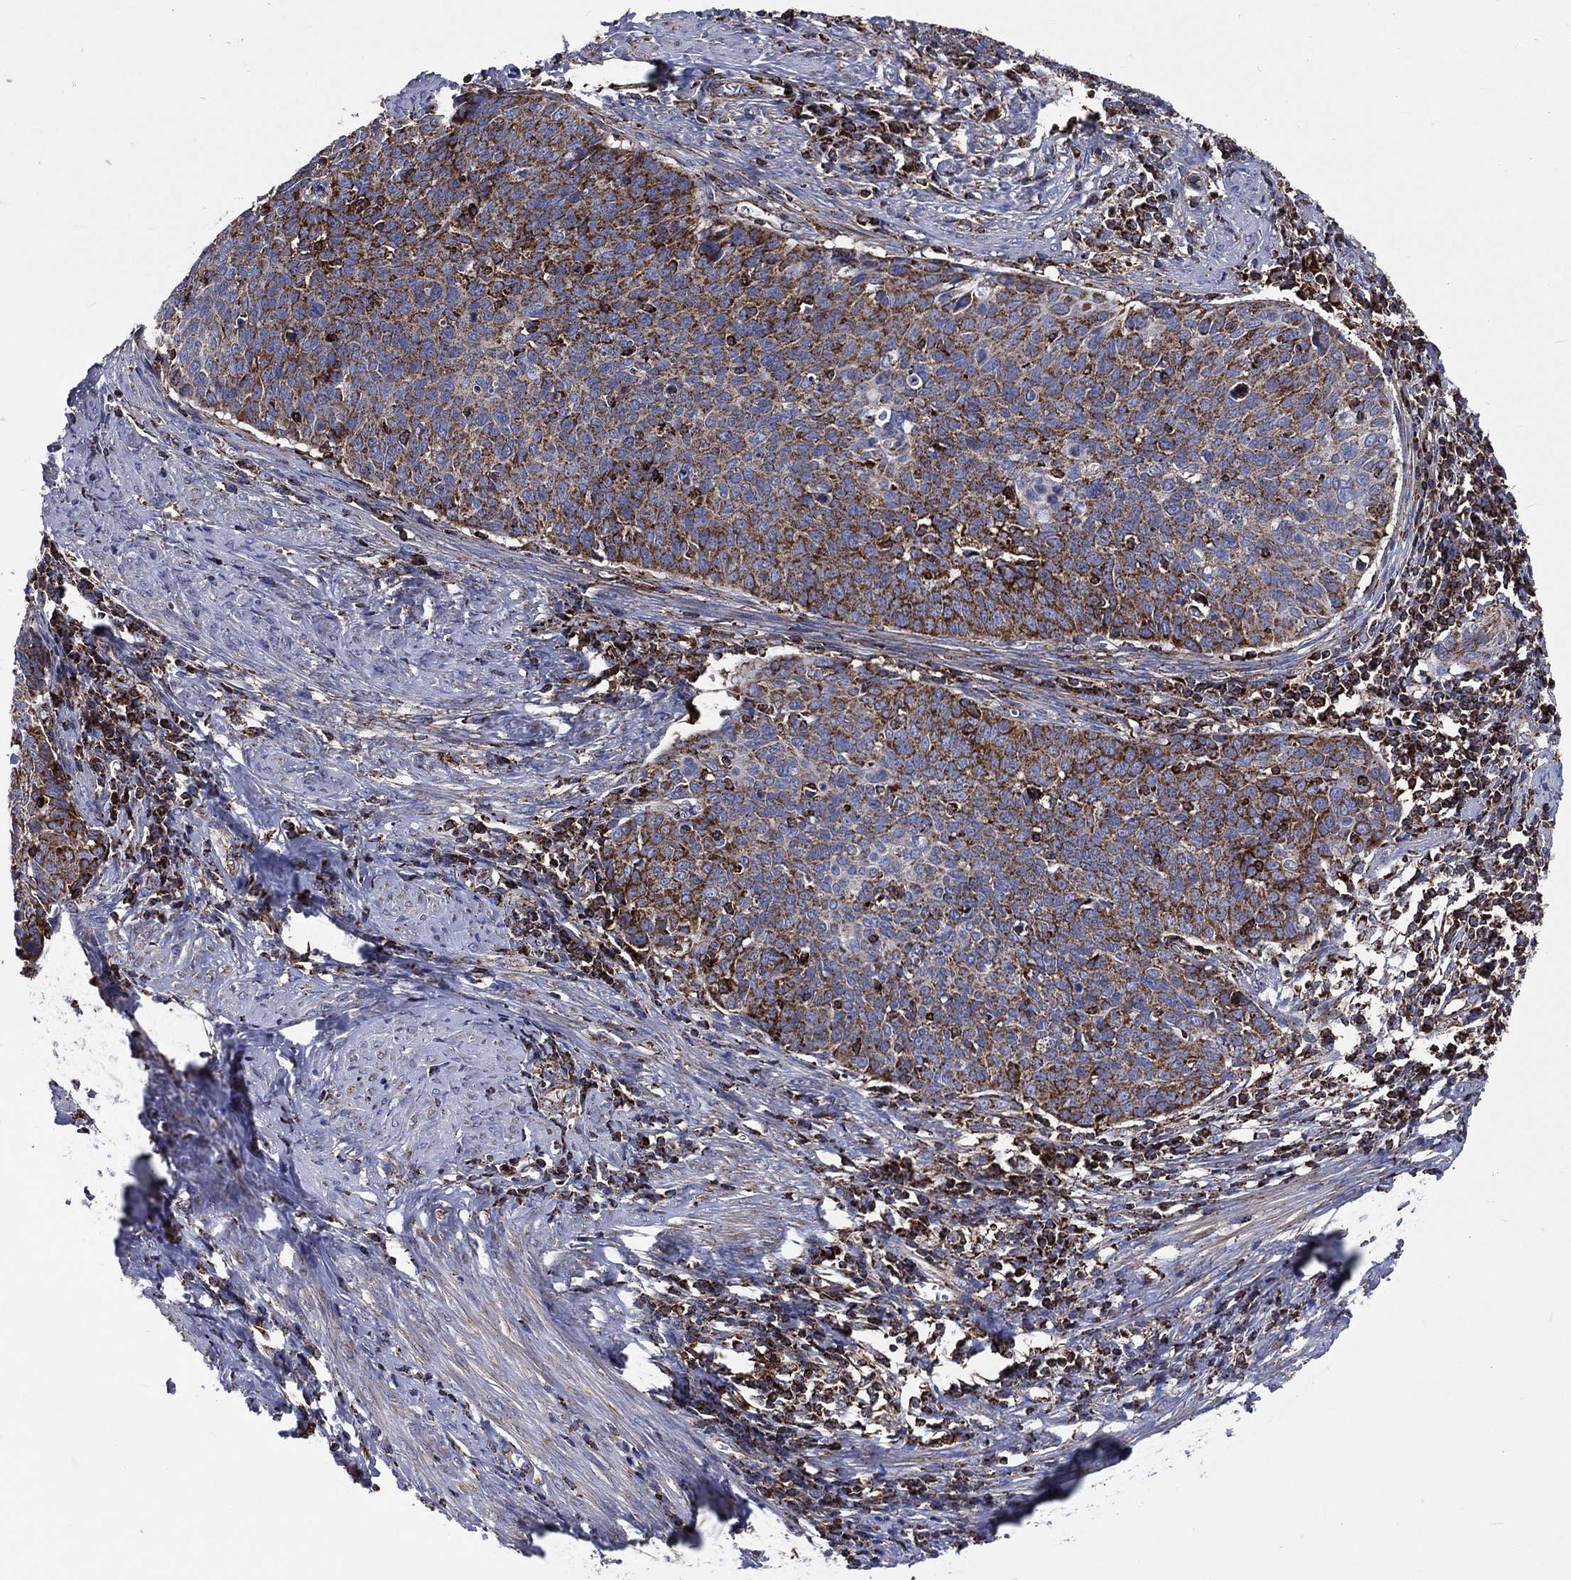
{"staining": {"intensity": "strong", "quantity": "25%-75%", "location": "cytoplasmic/membranous"}, "tissue": "cervical cancer", "cell_type": "Tumor cells", "image_type": "cancer", "snomed": [{"axis": "morphology", "description": "Normal tissue, NOS"}, {"axis": "morphology", "description": "Squamous cell carcinoma, NOS"}, {"axis": "topography", "description": "Cervix"}], "caption": "This is an image of IHC staining of cervical cancer (squamous cell carcinoma), which shows strong expression in the cytoplasmic/membranous of tumor cells.", "gene": "ANKRD37", "patient": {"sex": "female", "age": 39}}